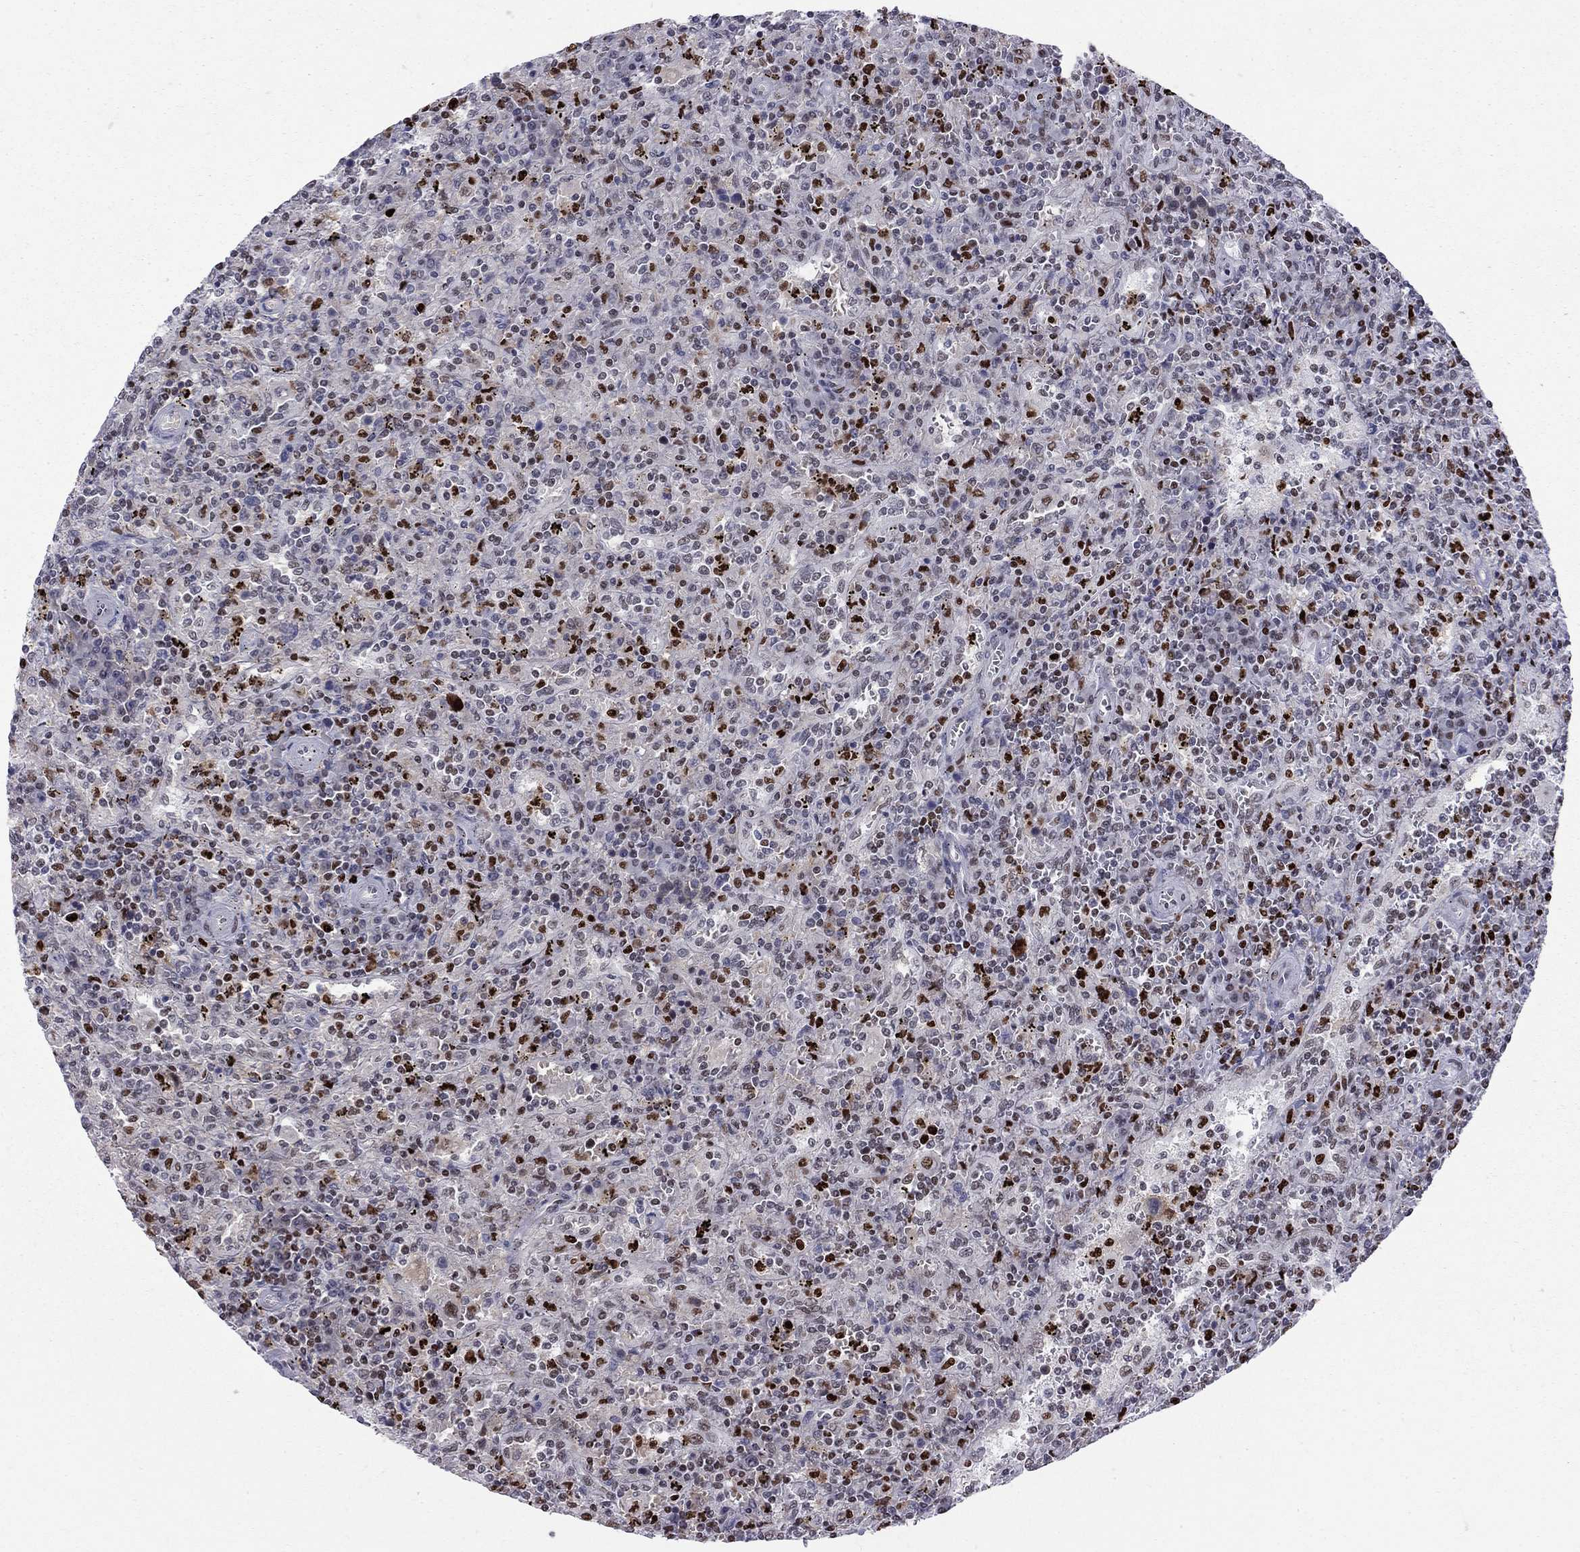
{"staining": {"intensity": "strong", "quantity": "<25%", "location": "nuclear"}, "tissue": "lymphoma", "cell_type": "Tumor cells", "image_type": "cancer", "snomed": [{"axis": "morphology", "description": "Malignant lymphoma, non-Hodgkin's type, Low grade"}, {"axis": "topography", "description": "Spleen"}], "caption": "A high-resolution micrograph shows immunohistochemistry staining of low-grade malignant lymphoma, non-Hodgkin's type, which exhibits strong nuclear positivity in about <25% of tumor cells. The protein of interest is stained brown, and the nuclei are stained in blue (DAB (3,3'-diaminobenzidine) IHC with brightfield microscopy, high magnification).", "gene": "PCGF3", "patient": {"sex": "male", "age": 62}}